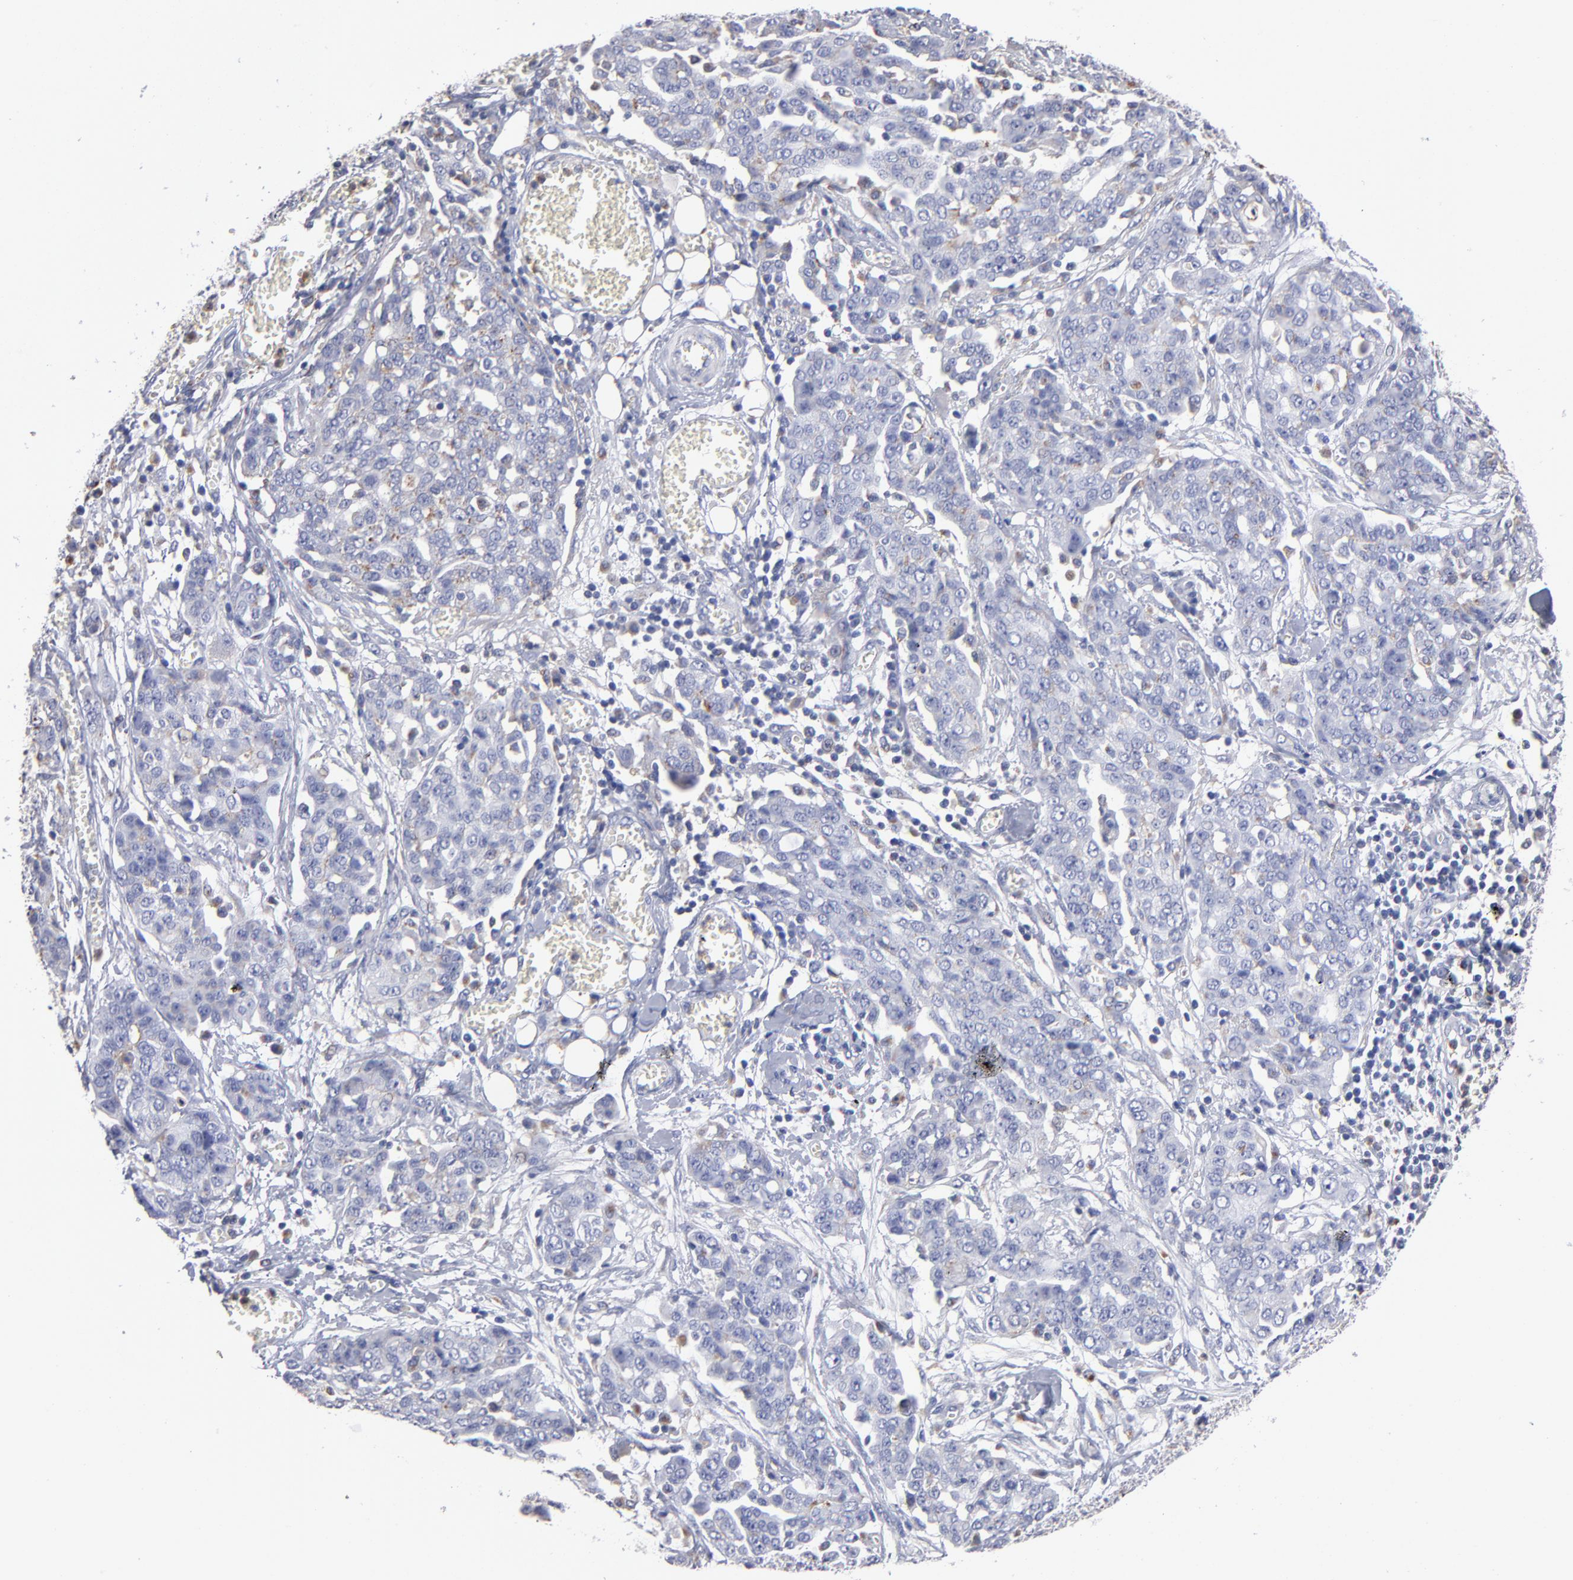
{"staining": {"intensity": "weak", "quantity": "25%-75%", "location": "cytoplasmic/membranous"}, "tissue": "ovarian cancer", "cell_type": "Tumor cells", "image_type": "cancer", "snomed": [{"axis": "morphology", "description": "Cystadenocarcinoma, serous, NOS"}, {"axis": "topography", "description": "Soft tissue"}, {"axis": "topography", "description": "Ovary"}], "caption": "The immunohistochemical stain shows weak cytoplasmic/membranous staining in tumor cells of ovarian cancer tissue. Using DAB (3,3'-diaminobenzidine) (brown) and hematoxylin (blue) stains, captured at high magnification using brightfield microscopy.", "gene": "RRAGB", "patient": {"sex": "female", "age": 57}}